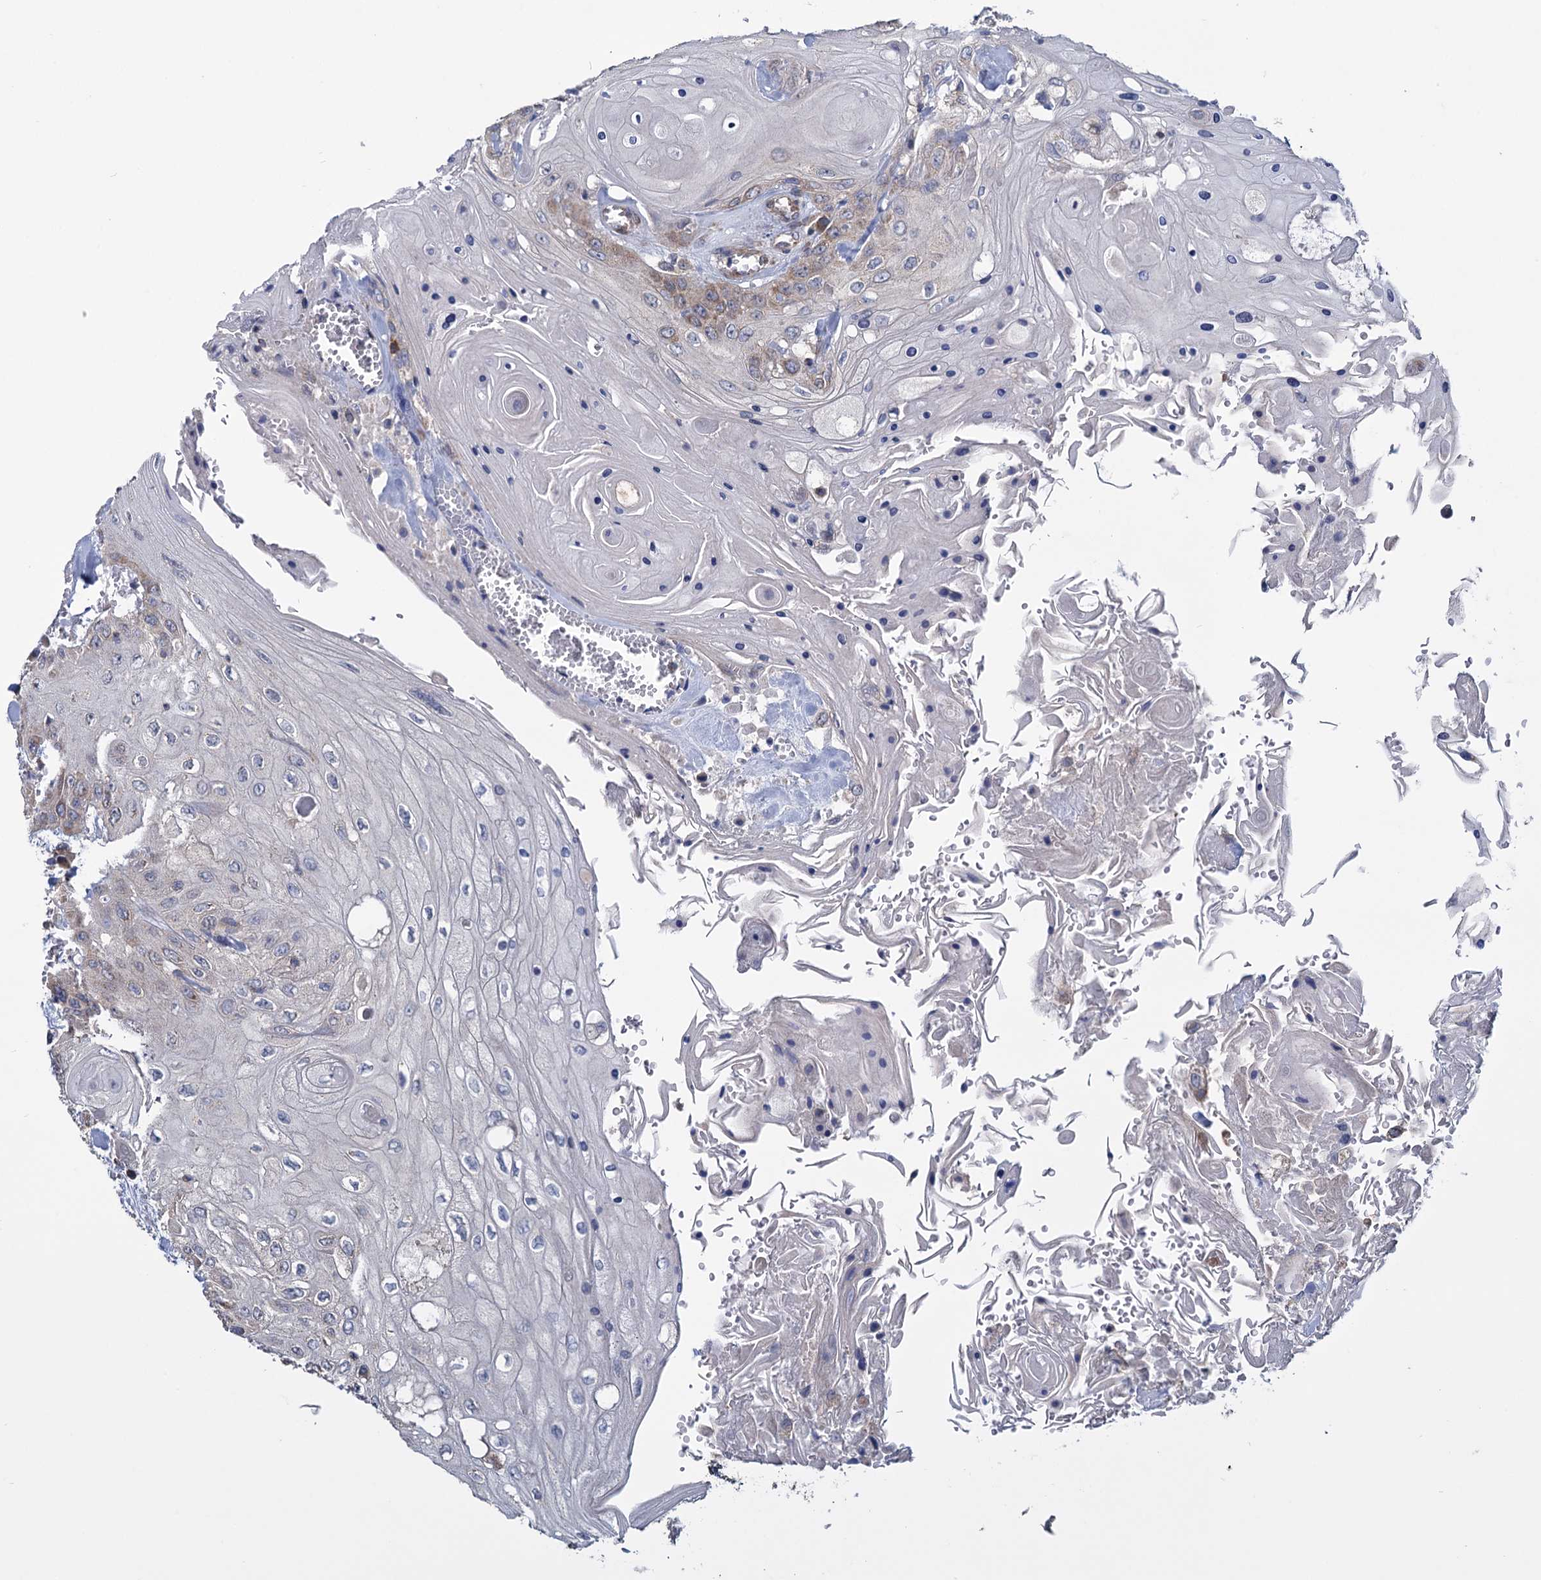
{"staining": {"intensity": "moderate", "quantity": "<25%", "location": "cytoplasmic/membranous"}, "tissue": "head and neck cancer", "cell_type": "Tumor cells", "image_type": "cancer", "snomed": [{"axis": "morphology", "description": "Squamous cell carcinoma, NOS"}, {"axis": "topography", "description": "Head-Neck"}], "caption": "A high-resolution image shows immunohistochemistry staining of squamous cell carcinoma (head and neck), which displays moderate cytoplasmic/membranous staining in approximately <25% of tumor cells.", "gene": "GSTM2", "patient": {"sex": "female", "age": 43}}